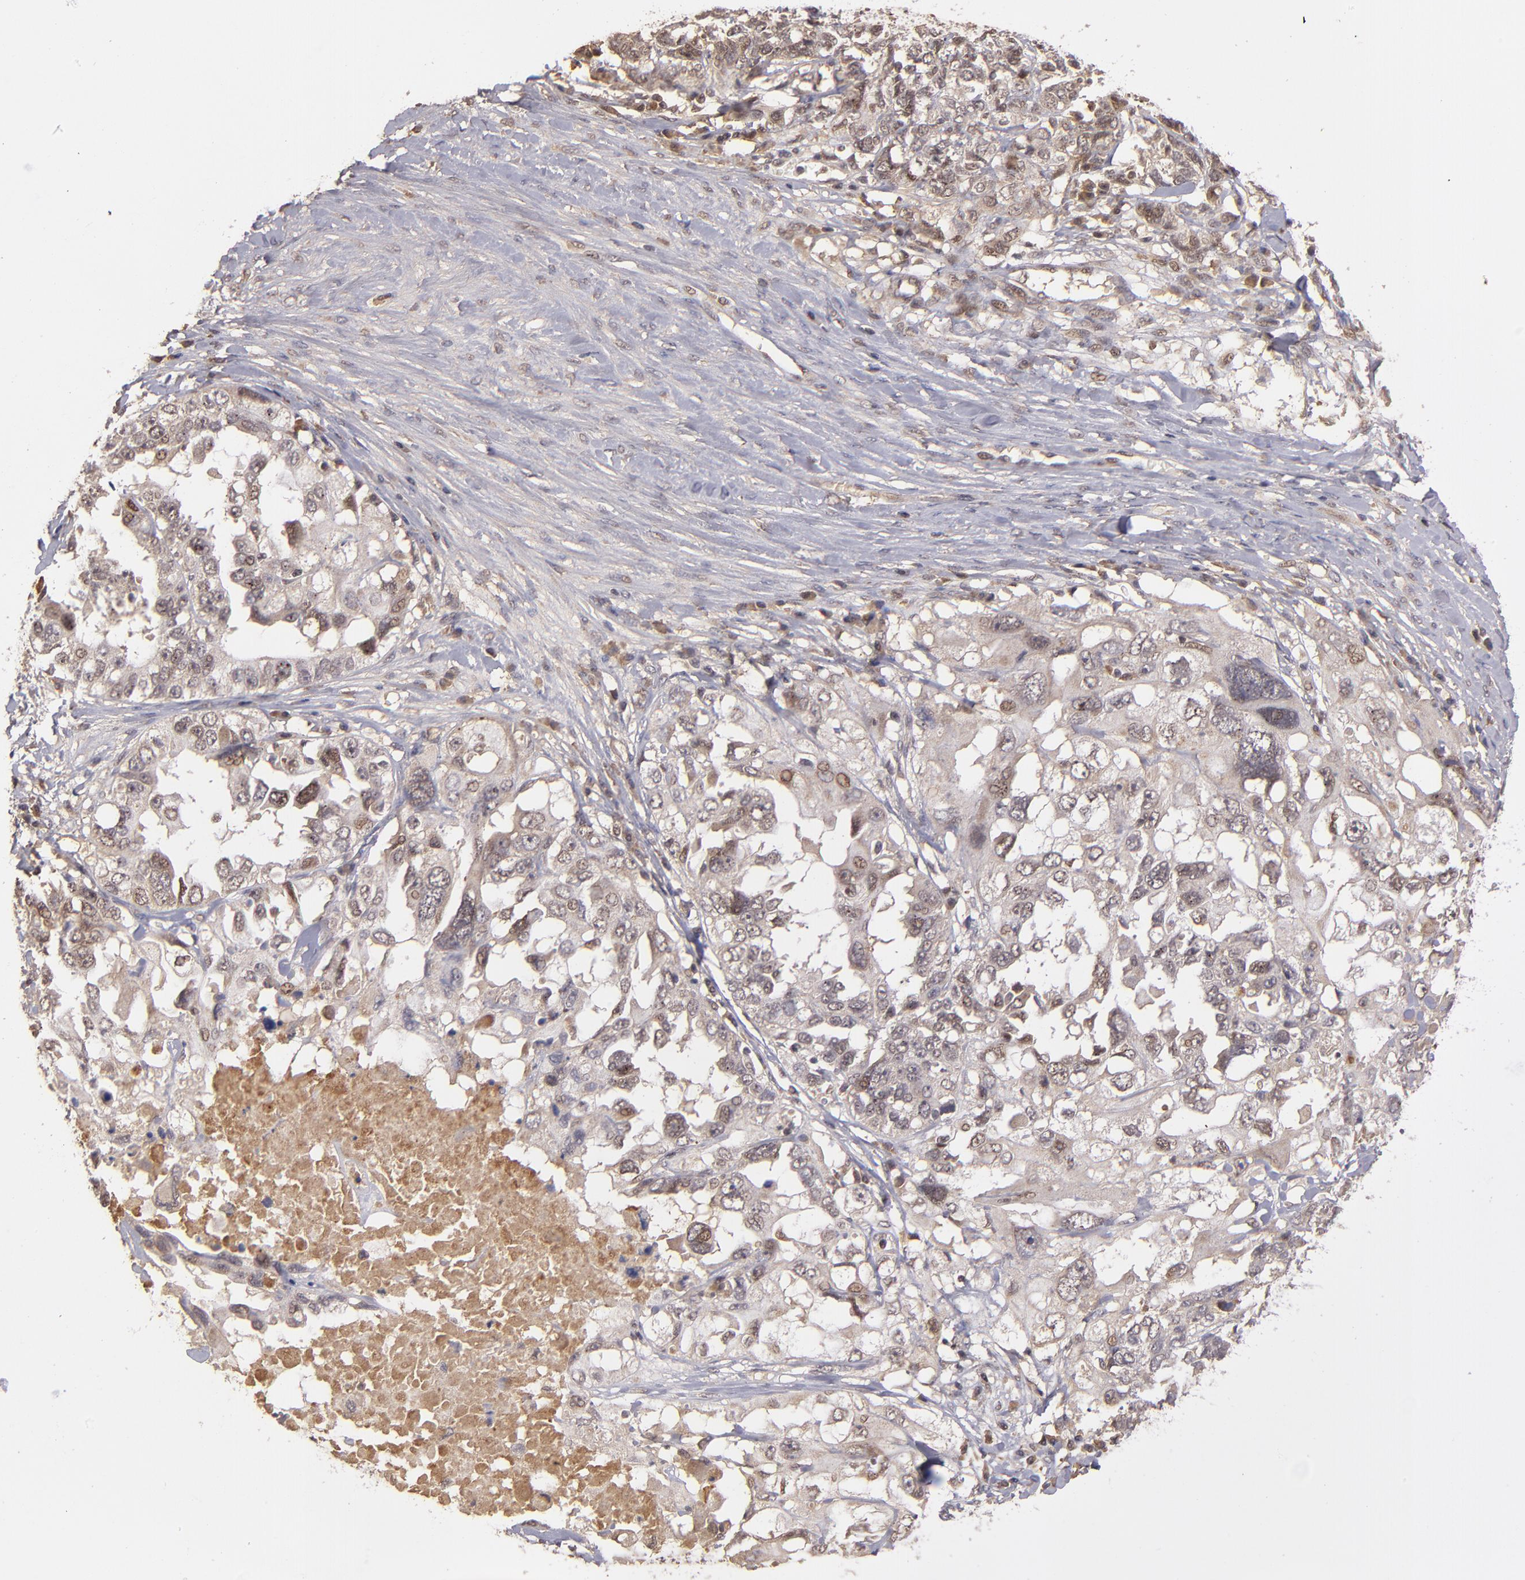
{"staining": {"intensity": "moderate", "quantity": ">75%", "location": "nuclear"}, "tissue": "ovarian cancer", "cell_type": "Tumor cells", "image_type": "cancer", "snomed": [{"axis": "morphology", "description": "Cystadenocarcinoma, serous, NOS"}, {"axis": "topography", "description": "Ovary"}], "caption": "The immunohistochemical stain shows moderate nuclear staining in tumor cells of ovarian cancer tissue. (DAB (3,3'-diaminobenzidine) IHC with brightfield microscopy, high magnification).", "gene": "ABHD12B", "patient": {"sex": "female", "age": 82}}